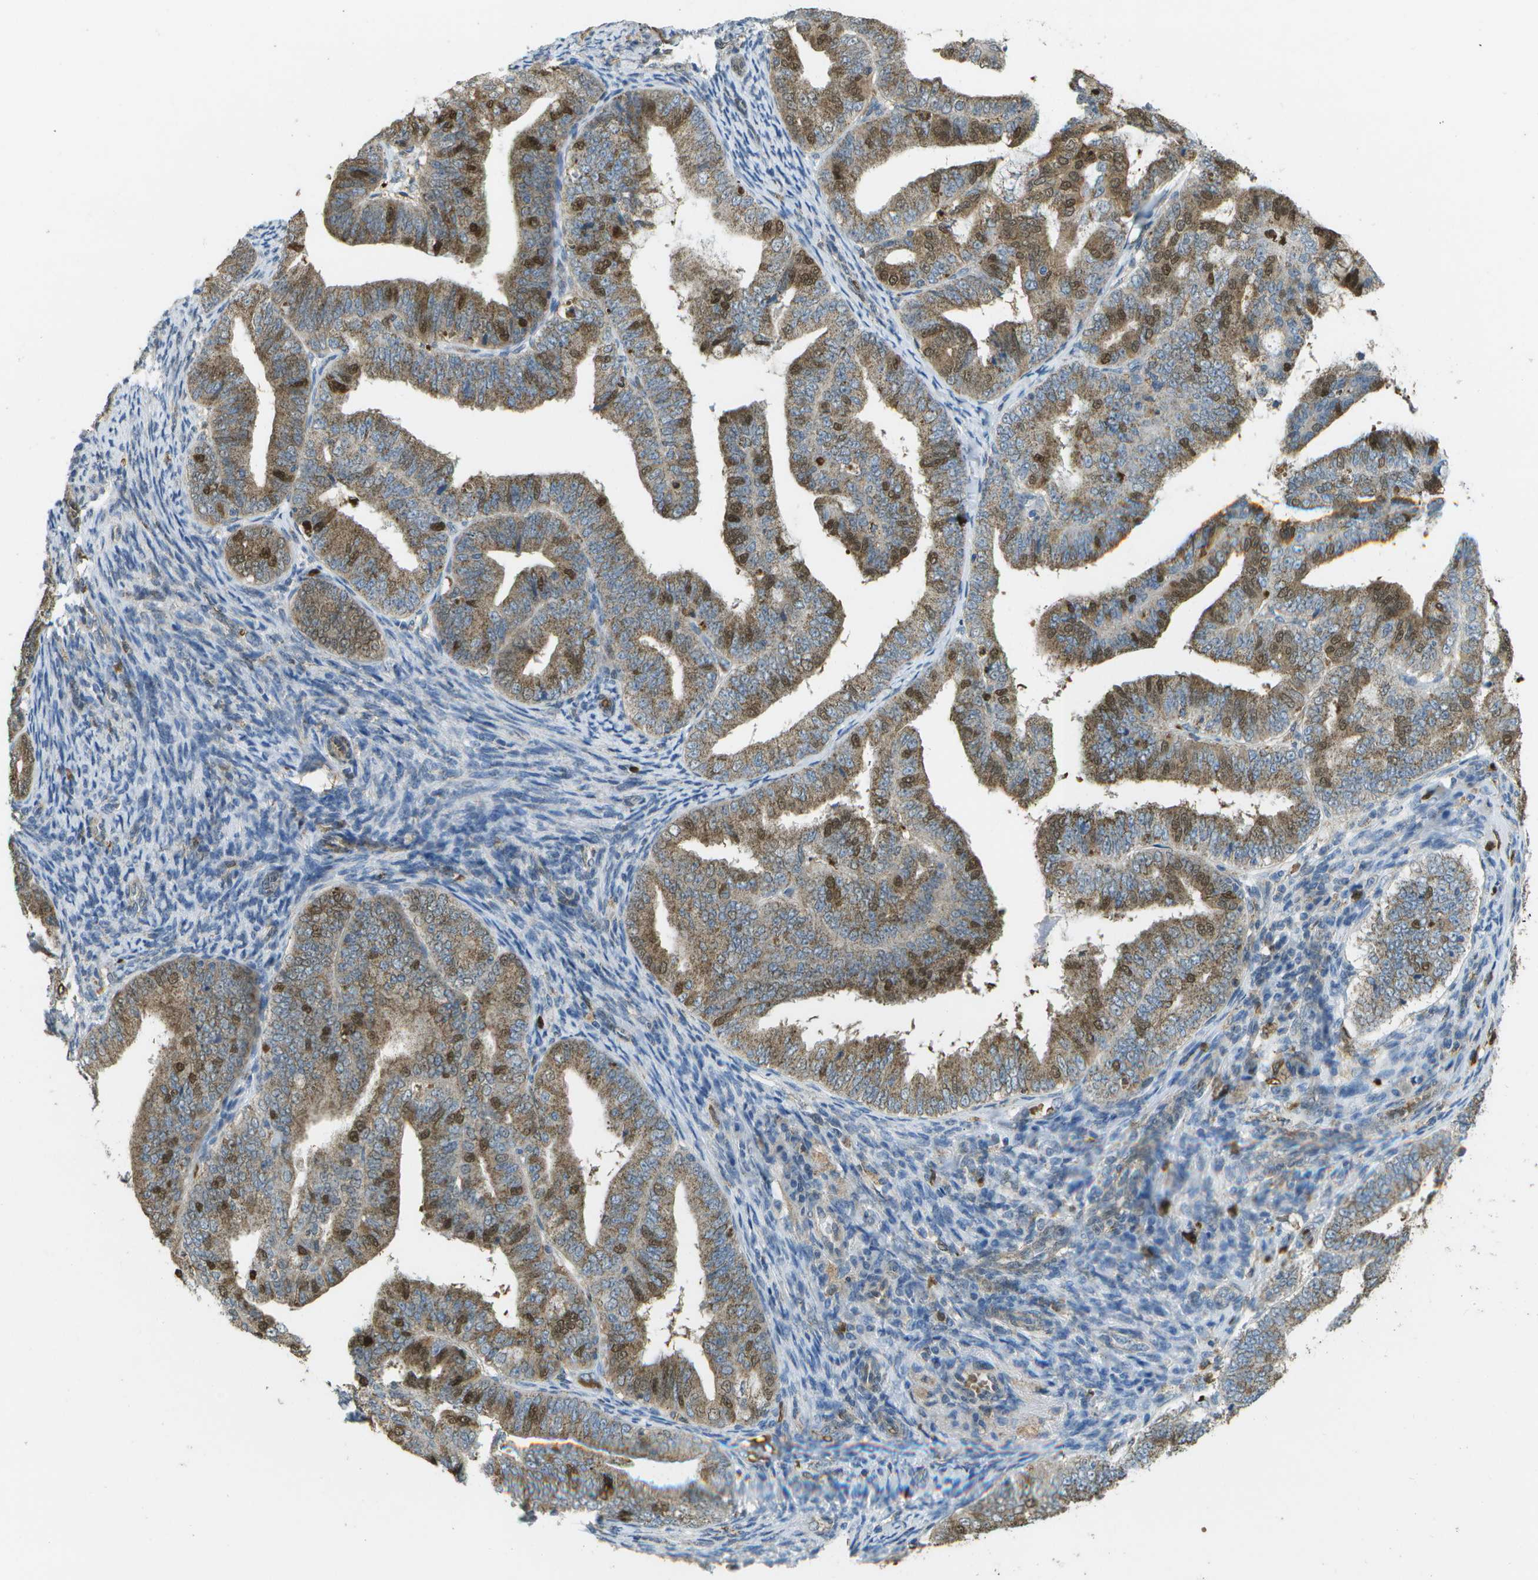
{"staining": {"intensity": "moderate", "quantity": ">75%", "location": "cytoplasmic/membranous"}, "tissue": "endometrial cancer", "cell_type": "Tumor cells", "image_type": "cancer", "snomed": [{"axis": "morphology", "description": "Adenocarcinoma, NOS"}, {"axis": "topography", "description": "Endometrium"}], "caption": "DAB immunohistochemical staining of endometrial adenocarcinoma shows moderate cytoplasmic/membranous protein expression in approximately >75% of tumor cells. The staining was performed using DAB (3,3'-diaminobenzidine), with brown indicating positive protein expression. Nuclei are stained blue with hematoxylin.", "gene": "CACHD1", "patient": {"sex": "female", "age": 63}}